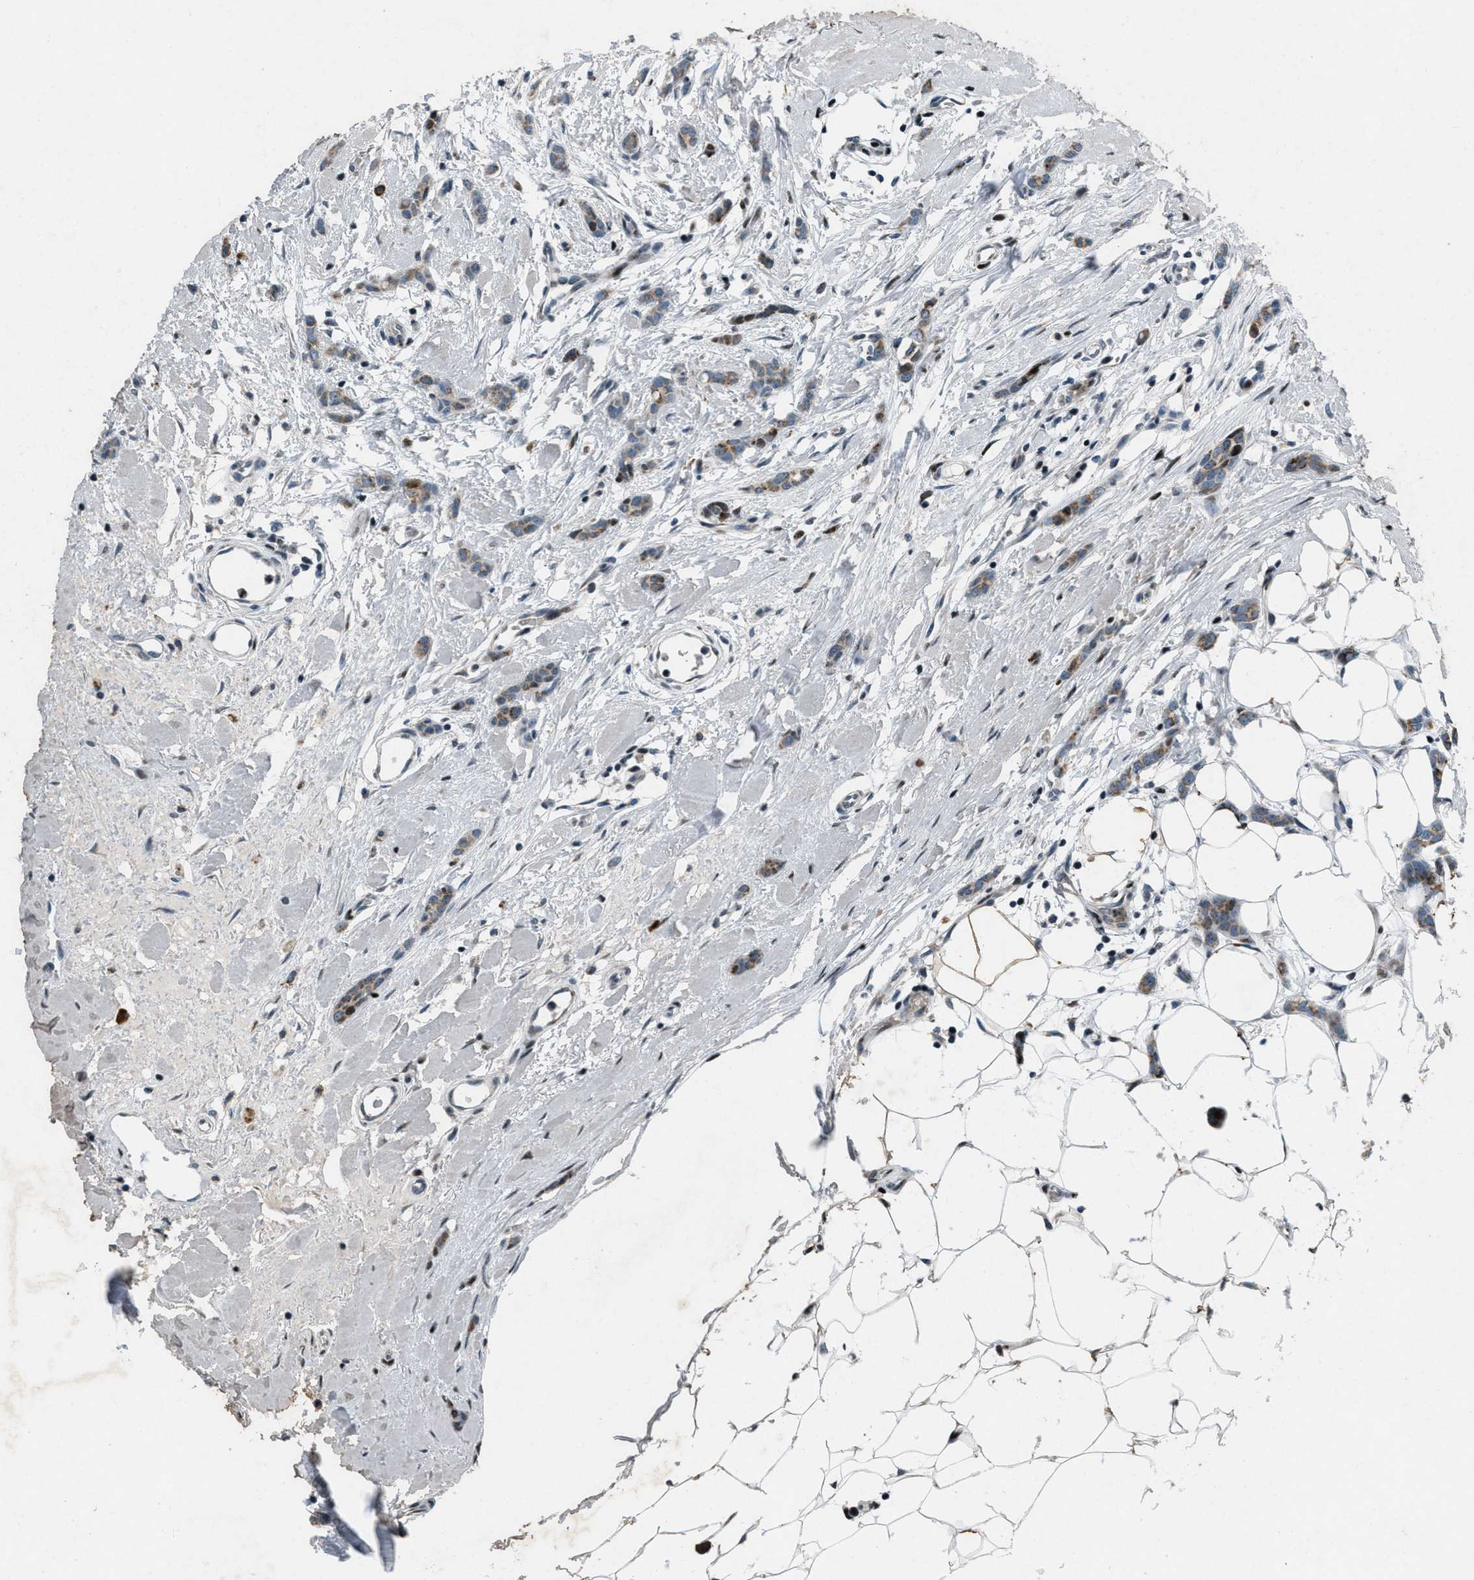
{"staining": {"intensity": "moderate", "quantity": ">75%", "location": "cytoplasmic/membranous"}, "tissue": "breast cancer", "cell_type": "Tumor cells", "image_type": "cancer", "snomed": [{"axis": "morphology", "description": "Lobular carcinoma"}, {"axis": "topography", "description": "Skin"}, {"axis": "topography", "description": "Breast"}], "caption": "Immunohistochemistry (DAB (3,3'-diaminobenzidine)) staining of breast cancer (lobular carcinoma) exhibits moderate cytoplasmic/membranous protein positivity in about >75% of tumor cells. (DAB (3,3'-diaminobenzidine) = brown stain, brightfield microscopy at high magnification).", "gene": "GPC6", "patient": {"sex": "female", "age": 46}}